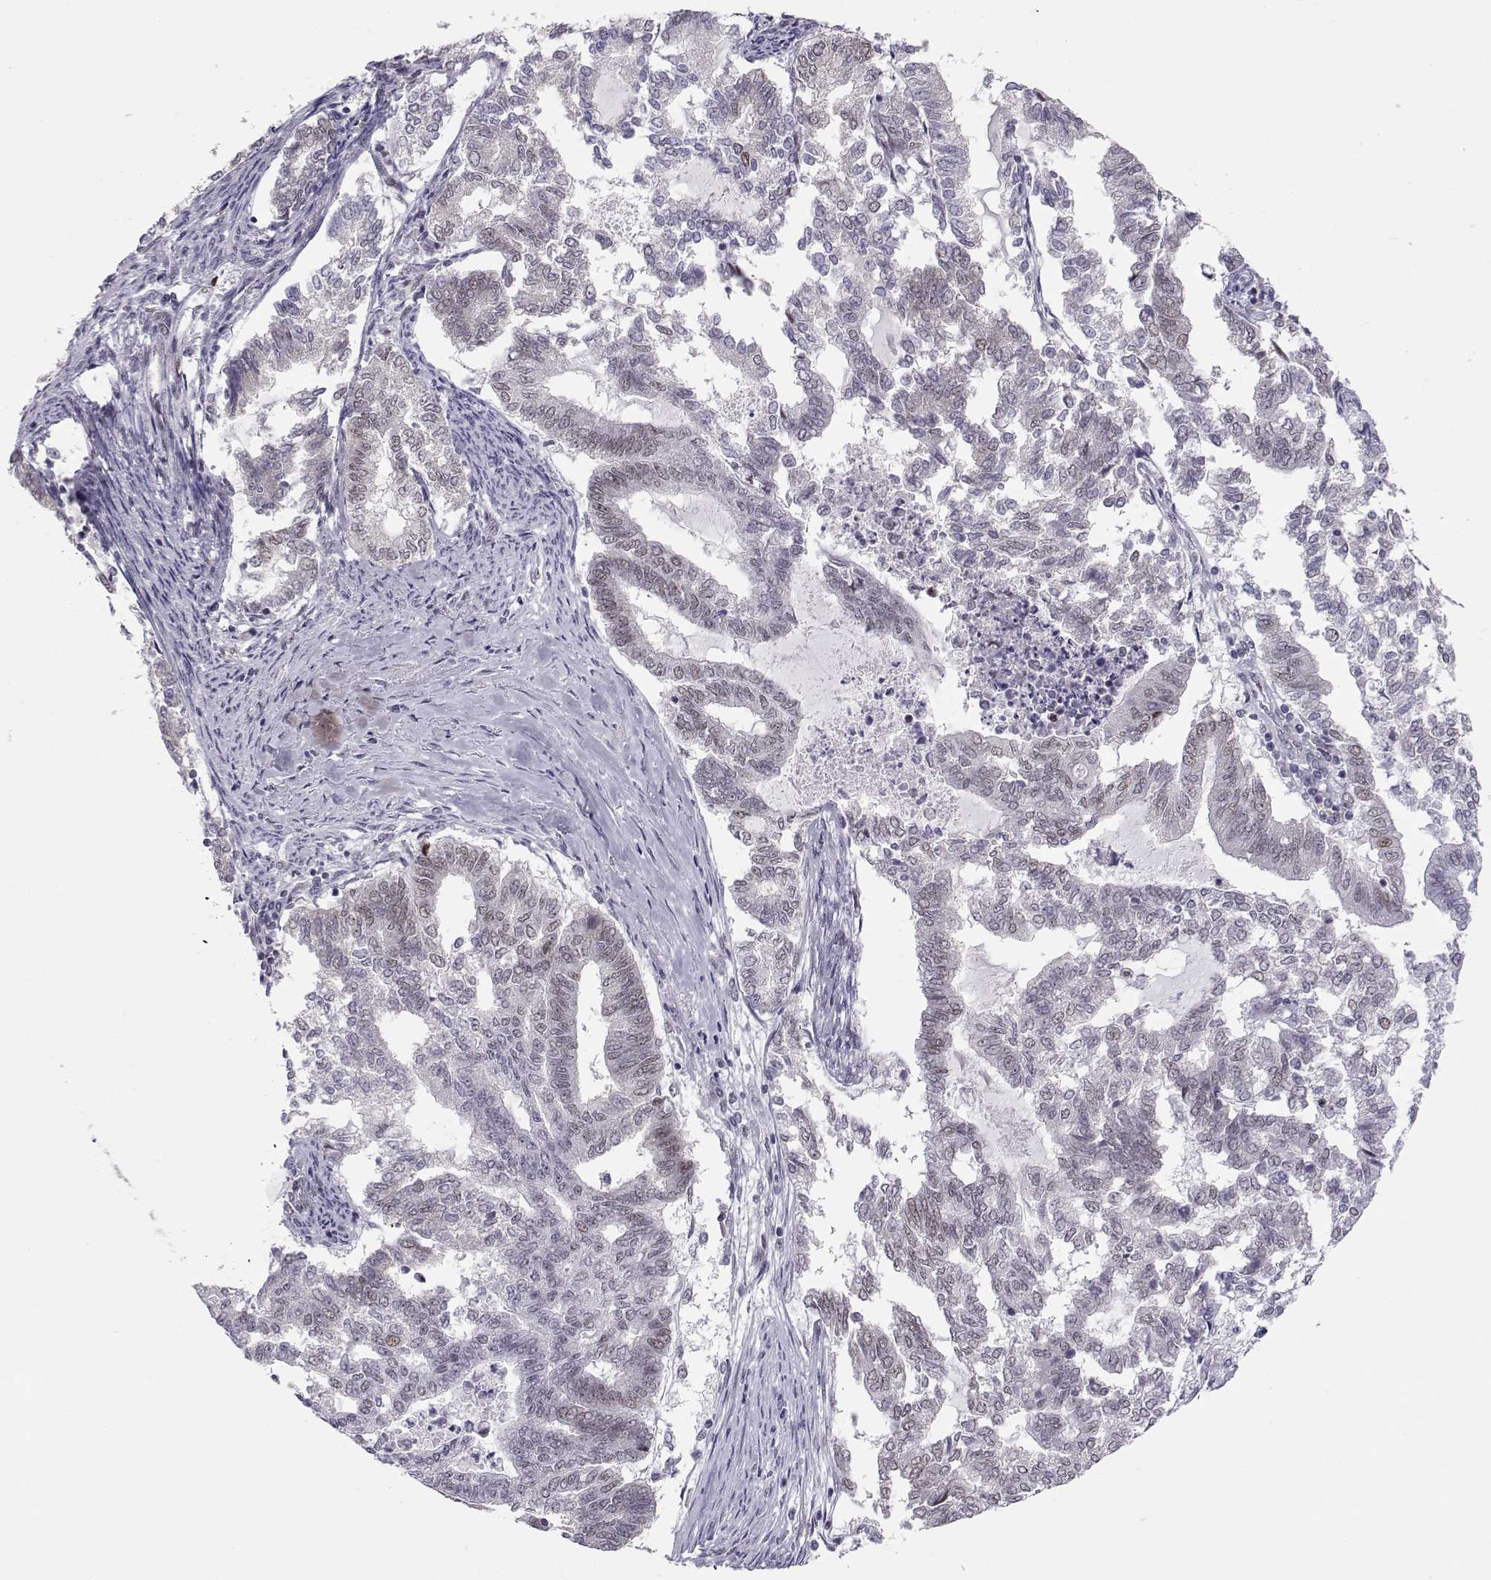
{"staining": {"intensity": "weak", "quantity": "<25%", "location": "nuclear"}, "tissue": "endometrial cancer", "cell_type": "Tumor cells", "image_type": "cancer", "snomed": [{"axis": "morphology", "description": "Adenocarcinoma, NOS"}, {"axis": "topography", "description": "Endometrium"}], "caption": "This is a micrograph of immunohistochemistry (IHC) staining of endometrial adenocarcinoma, which shows no expression in tumor cells.", "gene": "SIX6", "patient": {"sex": "female", "age": 79}}